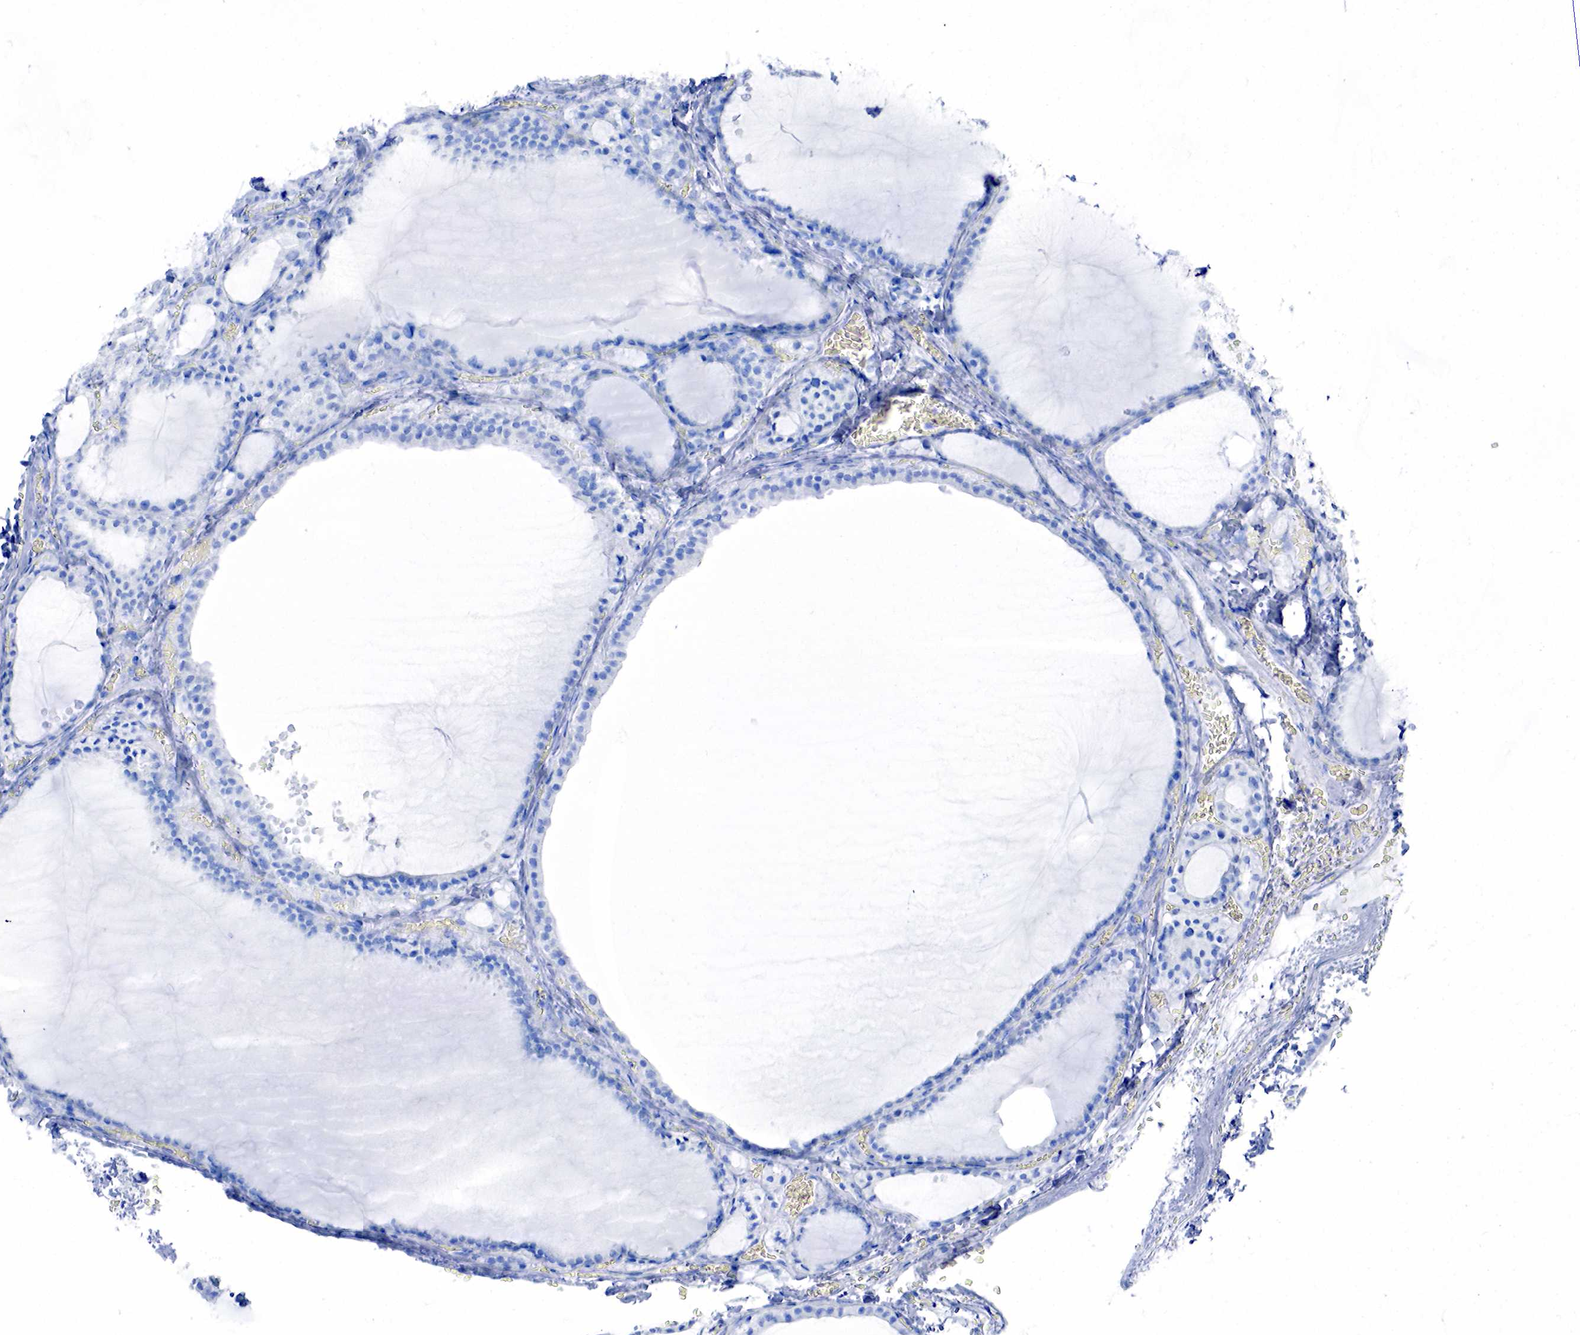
{"staining": {"intensity": "negative", "quantity": "none", "location": "none"}, "tissue": "thyroid gland", "cell_type": "Glandular cells", "image_type": "normal", "snomed": [{"axis": "morphology", "description": "Normal tissue, NOS"}, {"axis": "topography", "description": "Thyroid gland"}], "caption": "Image shows no significant protein expression in glandular cells of unremarkable thyroid gland. (DAB (3,3'-diaminobenzidine) immunohistochemistry (IHC) visualized using brightfield microscopy, high magnification).", "gene": "ESR1", "patient": {"sex": "female", "age": 55}}